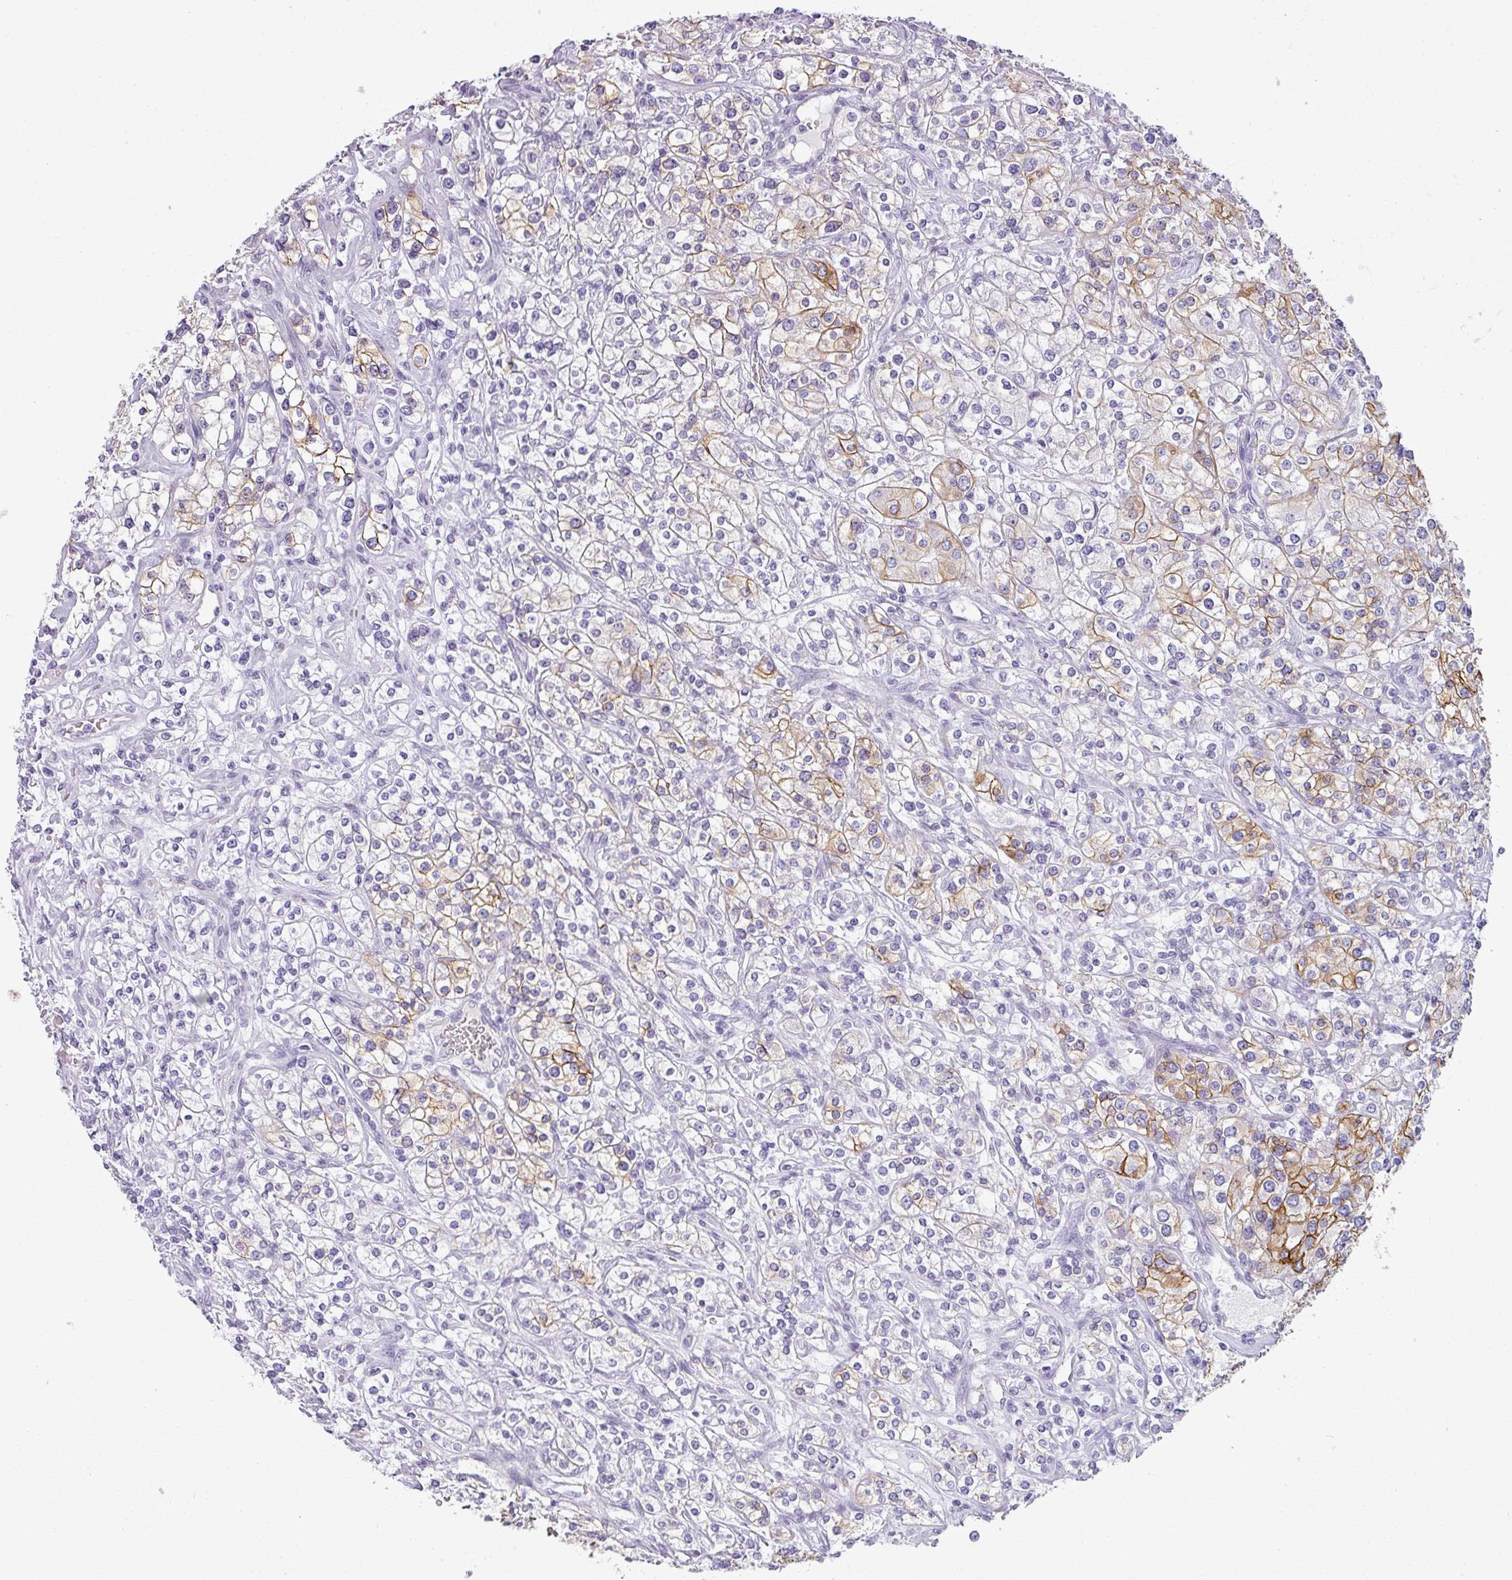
{"staining": {"intensity": "moderate", "quantity": "<25%", "location": "cytoplasmic/membranous"}, "tissue": "renal cancer", "cell_type": "Tumor cells", "image_type": "cancer", "snomed": [{"axis": "morphology", "description": "Adenocarcinoma, NOS"}, {"axis": "topography", "description": "Kidney"}], "caption": "Moderate cytoplasmic/membranous staining is identified in about <25% of tumor cells in adenocarcinoma (renal). Using DAB (3,3'-diaminobenzidine) (brown) and hematoxylin (blue) stains, captured at high magnification using brightfield microscopy.", "gene": "CDH16", "patient": {"sex": "male", "age": 77}}